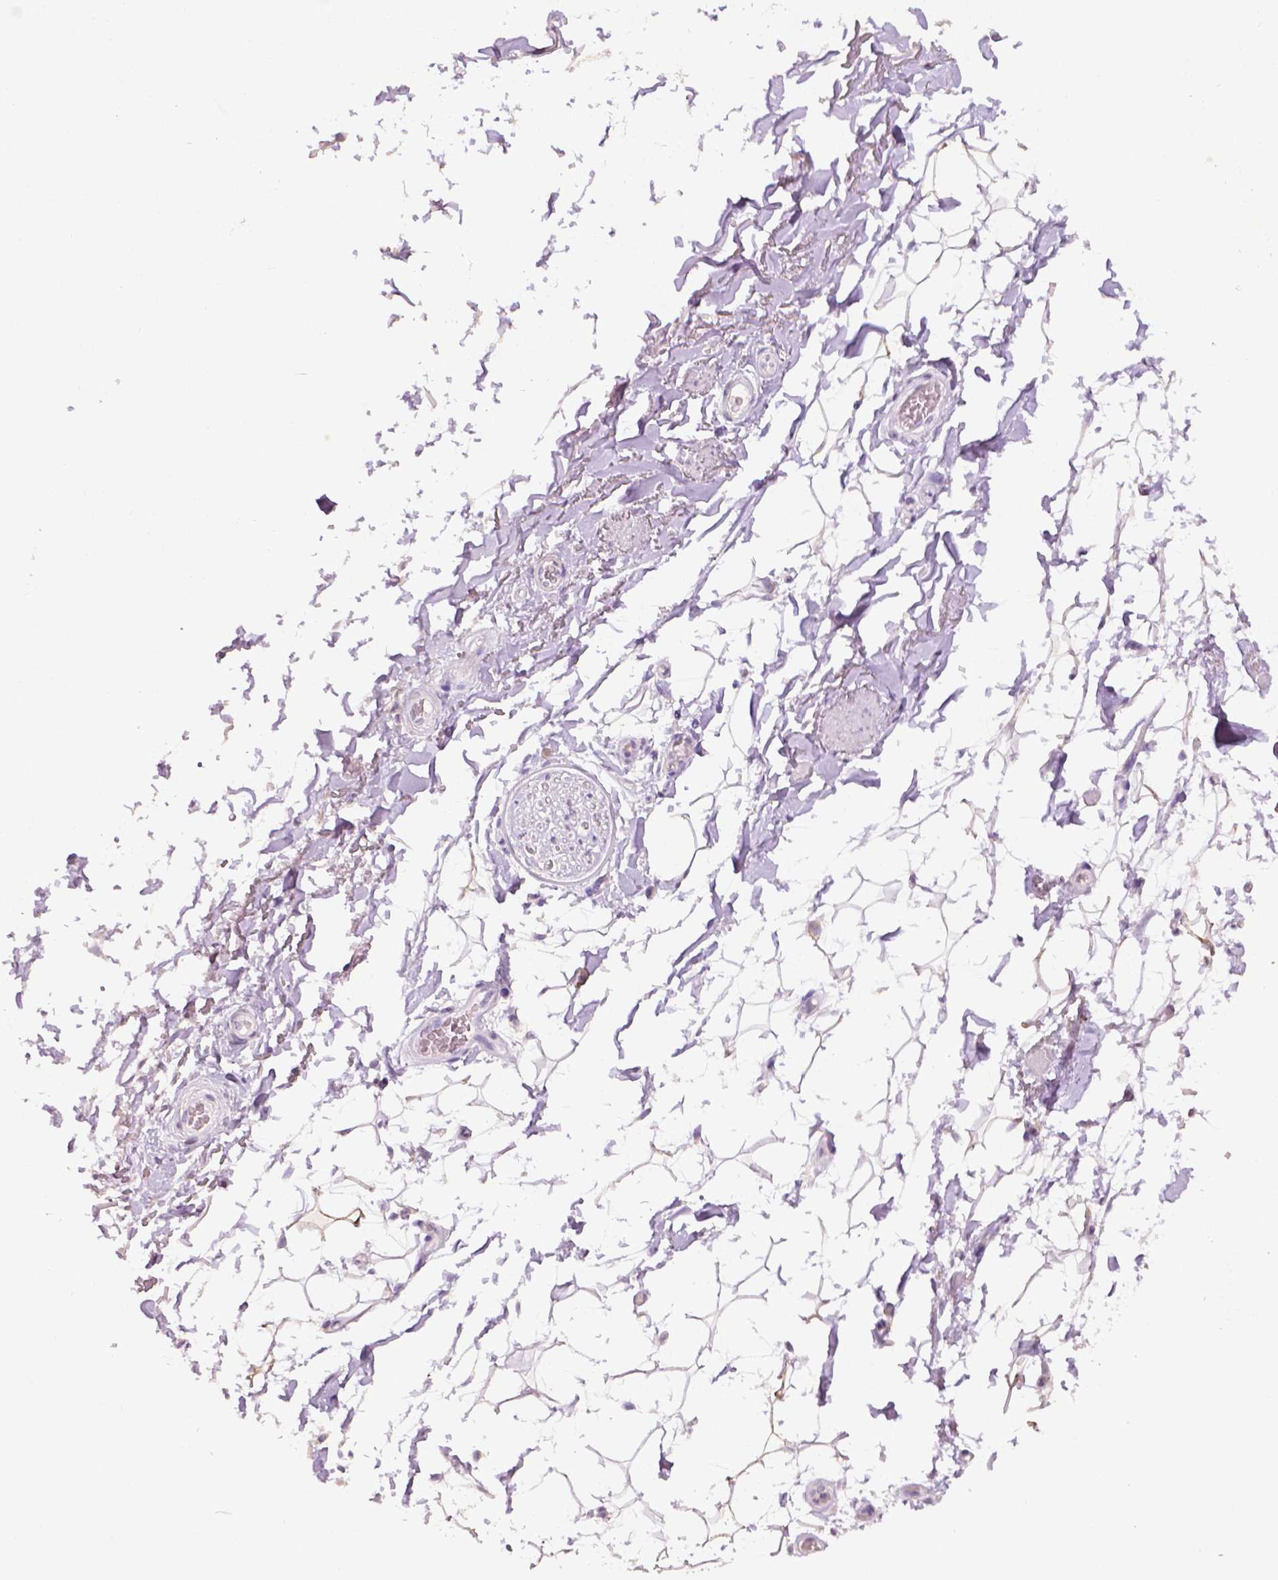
{"staining": {"intensity": "moderate", "quantity": "25%-75%", "location": "cytoplasmic/membranous"}, "tissue": "adipose tissue", "cell_type": "Adipocytes", "image_type": "normal", "snomed": [{"axis": "morphology", "description": "Normal tissue, NOS"}, {"axis": "topography", "description": "Anal"}, {"axis": "topography", "description": "Peripheral nerve tissue"}], "caption": "Immunohistochemistry (IHC) staining of benign adipose tissue, which displays medium levels of moderate cytoplasmic/membranous positivity in approximately 25%-75% of adipocytes indicating moderate cytoplasmic/membranous protein staining. The staining was performed using DAB (brown) for protein detection and nuclei were counterstained in hematoxylin (blue).", "gene": "FASN", "patient": {"sex": "male", "age": 53}}